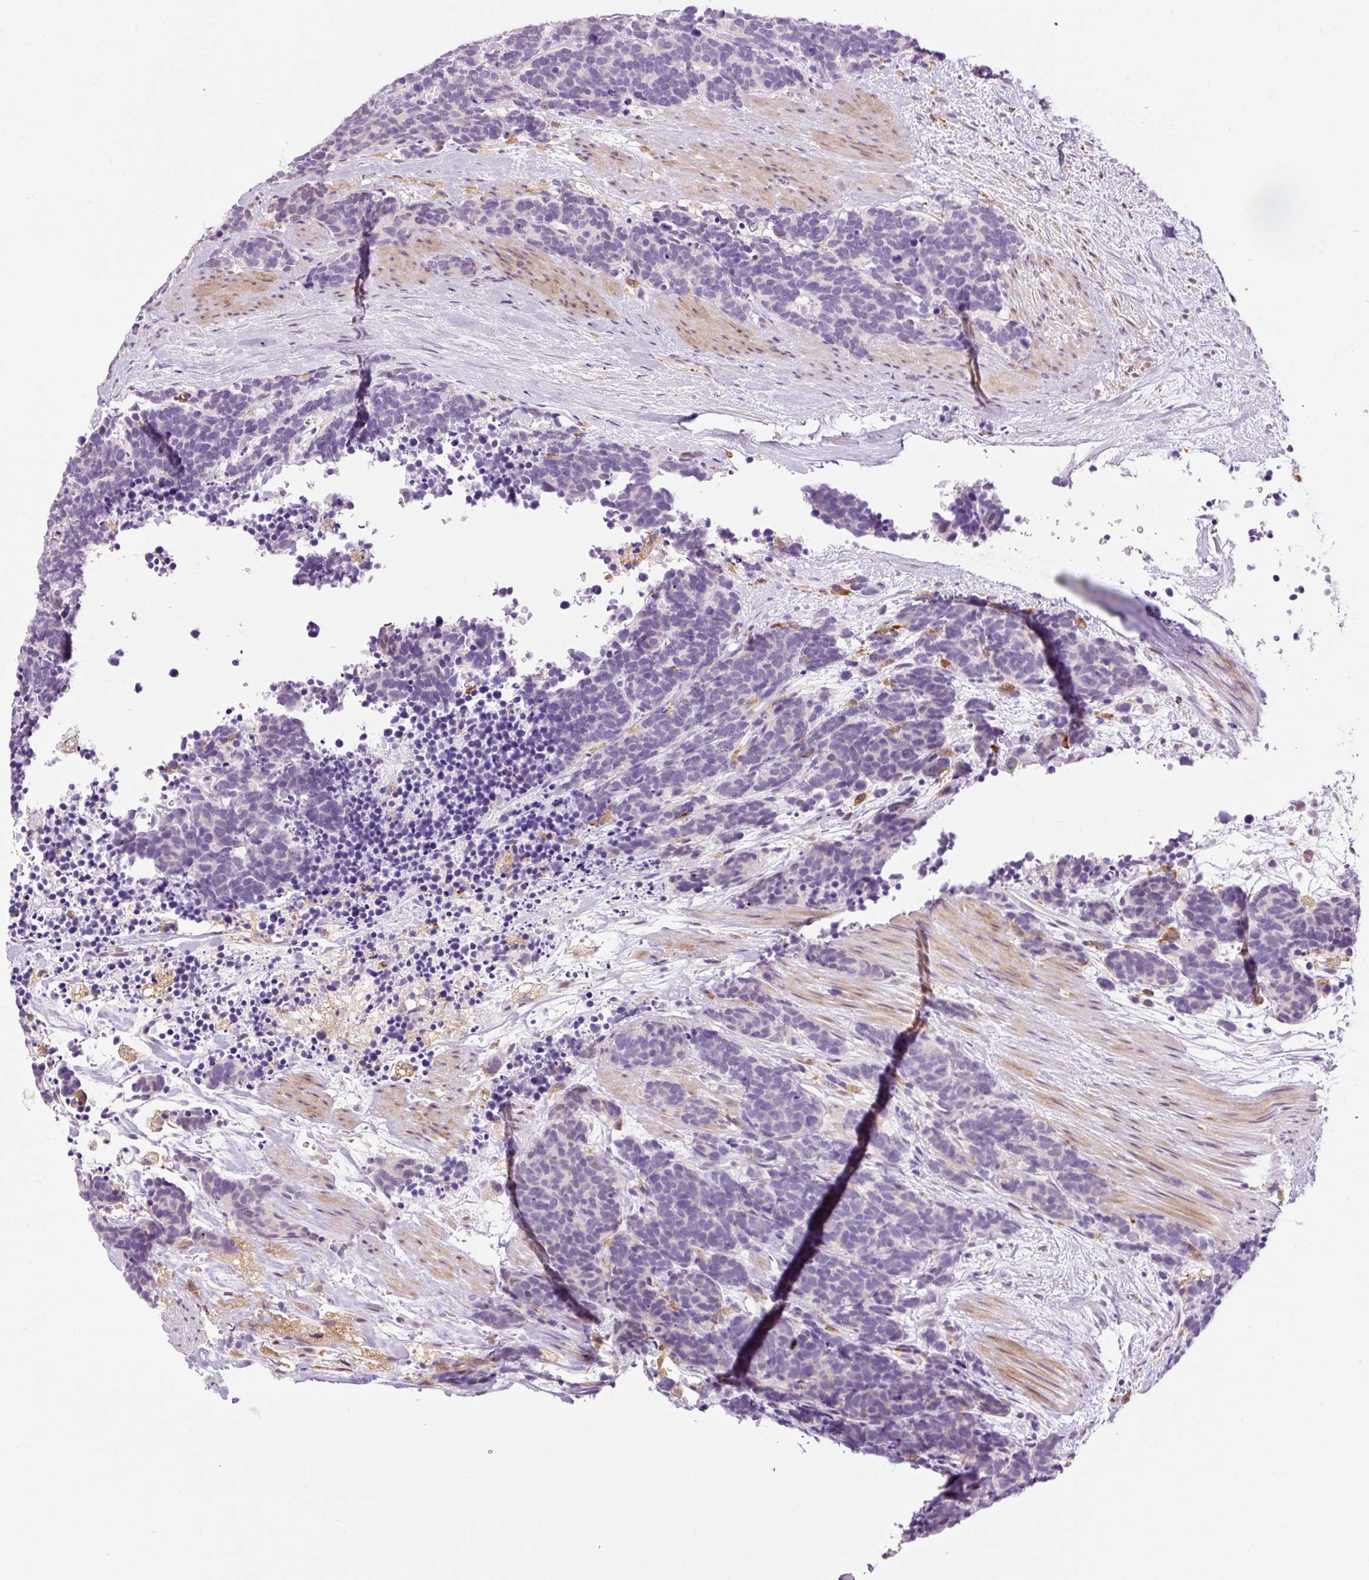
{"staining": {"intensity": "negative", "quantity": "none", "location": "none"}, "tissue": "carcinoid", "cell_type": "Tumor cells", "image_type": "cancer", "snomed": [{"axis": "morphology", "description": "Carcinoma, NOS"}, {"axis": "morphology", "description": "Carcinoid, malignant, NOS"}, {"axis": "topography", "description": "Prostate"}], "caption": "High power microscopy photomicrograph of an immunohistochemistry micrograph of carcinoma, revealing no significant staining in tumor cells.", "gene": "LY86", "patient": {"sex": "male", "age": 57}}